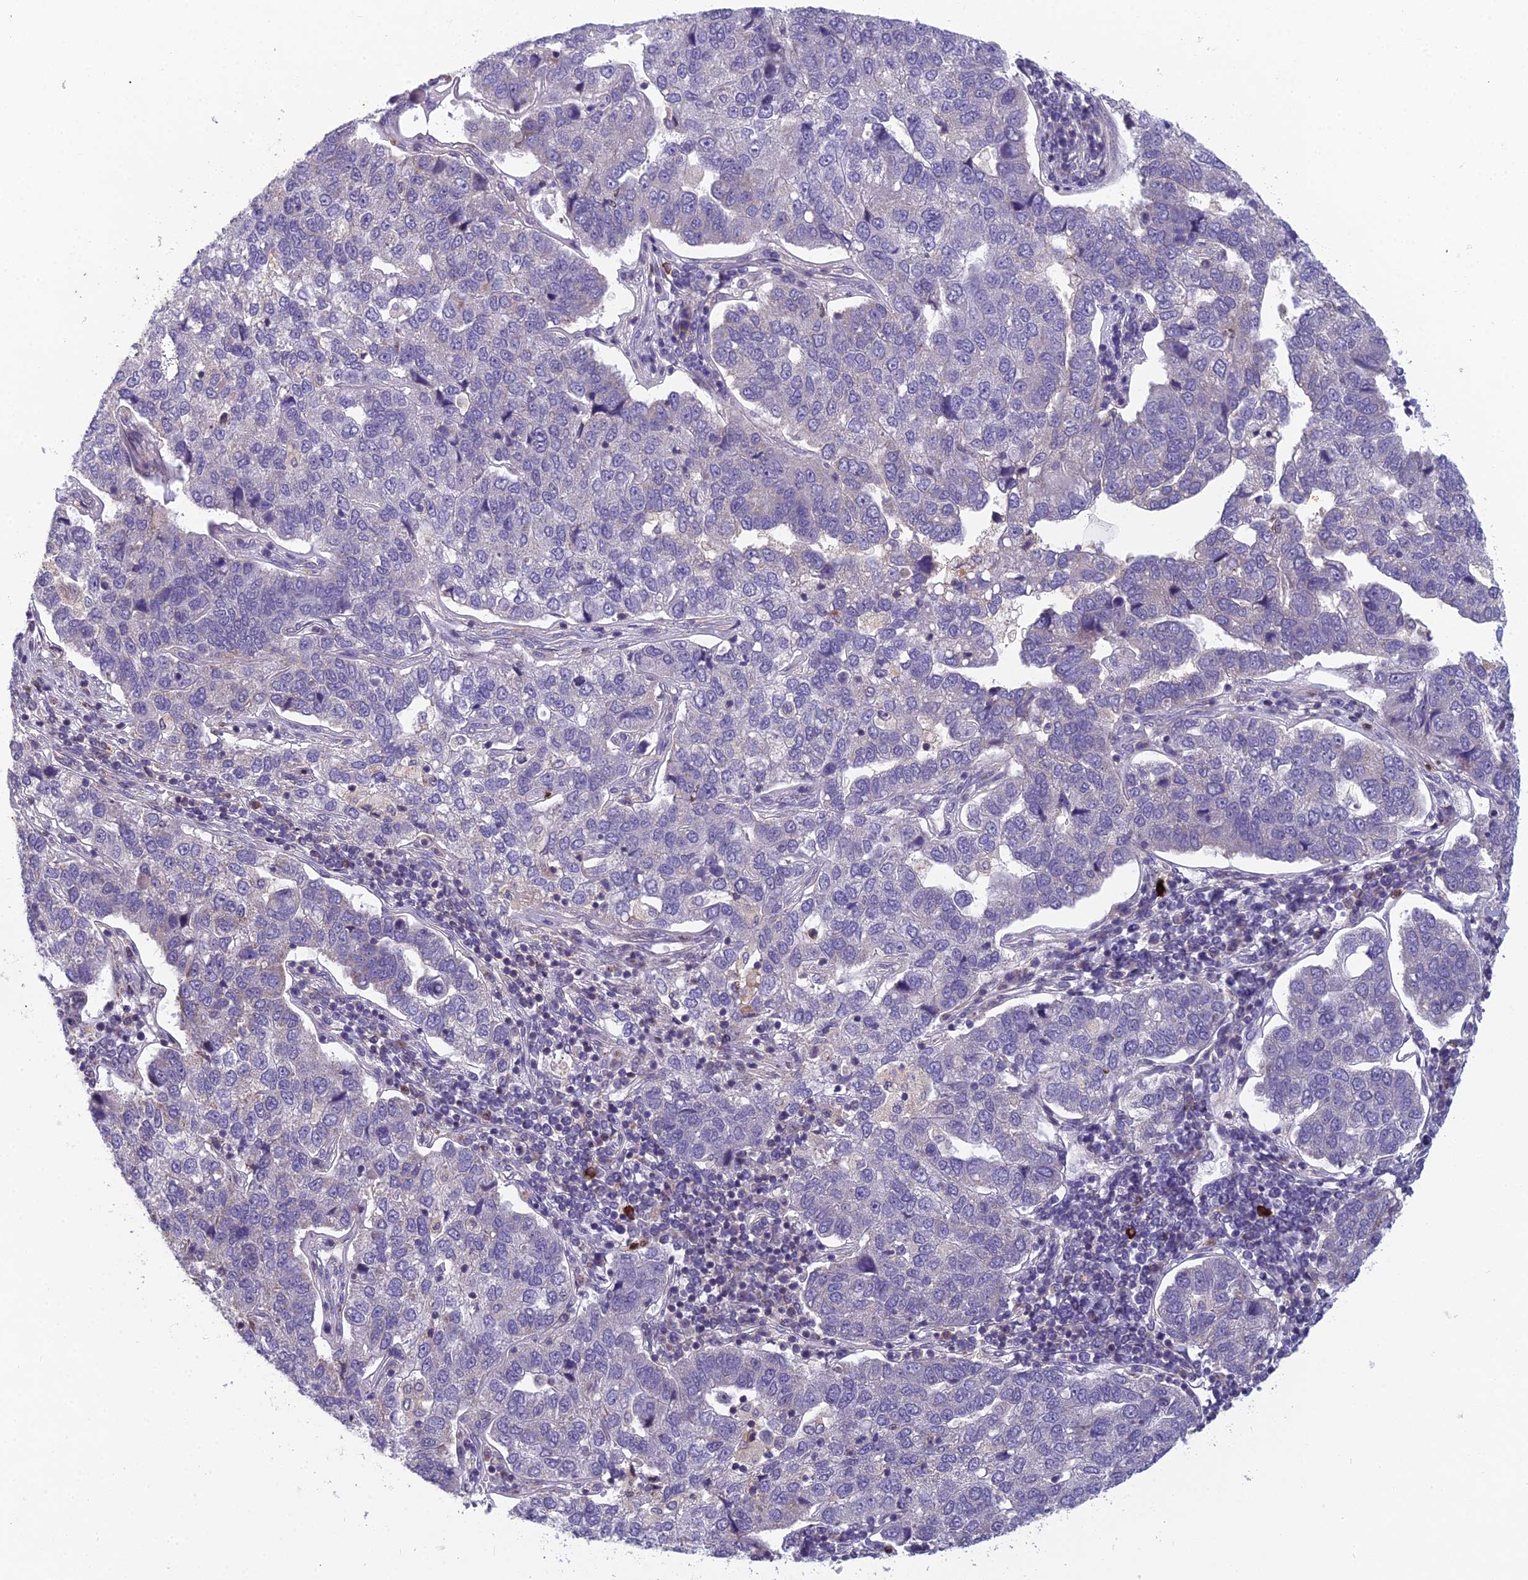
{"staining": {"intensity": "negative", "quantity": "none", "location": "none"}, "tissue": "pancreatic cancer", "cell_type": "Tumor cells", "image_type": "cancer", "snomed": [{"axis": "morphology", "description": "Adenocarcinoma, NOS"}, {"axis": "topography", "description": "Pancreas"}], "caption": "High magnification brightfield microscopy of pancreatic adenocarcinoma stained with DAB (3,3'-diaminobenzidine) (brown) and counterstained with hematoxylin (blue): tumor cells show no significant staining.", "gene": "ENSG00000188897", "patient": {"sex": "female", "age": 61}}